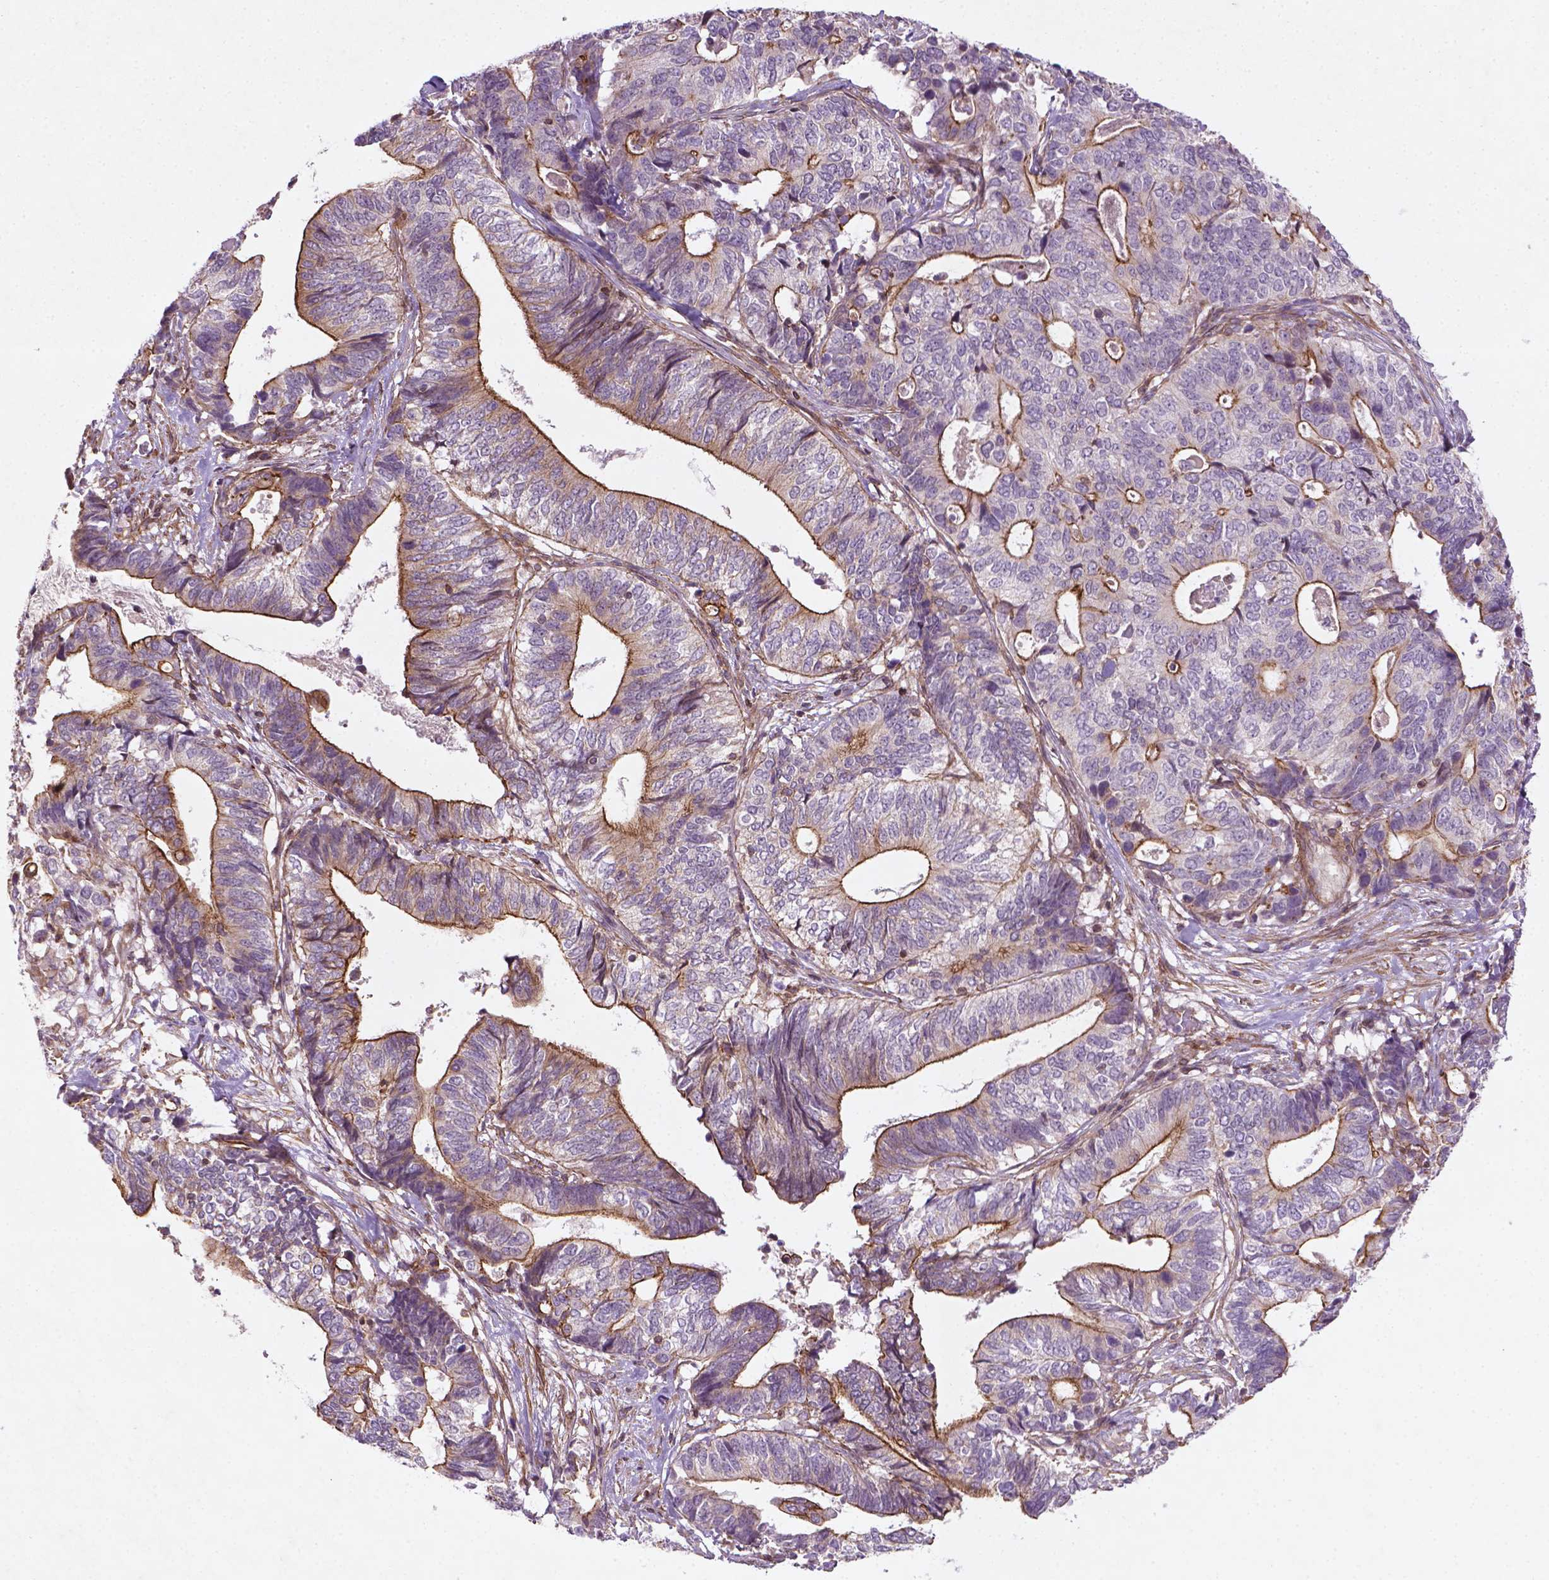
{"staining": {"intensity": "moderate", "quantity": "25%-75%", "location": "cytoplasmic/membranous"}, "tissue": "stomach cancer", "cell_type": "Tumor cells", "image_type": "cancer", "snomed": [{"axis": "morphology", "description": "Adenocarcinoma, NOS"}, {"axis": "topography", "description": "Stomach, upper"}], "caption": "Moderate cytoplasmic/membranous positivity for a protein is present in approximately 25%-75% of tumor cells of adenocarcinoma (stomach) using immunohistochemistry.", "gene": "TCHP", "patient": {"sex": "female", "age": 67}}